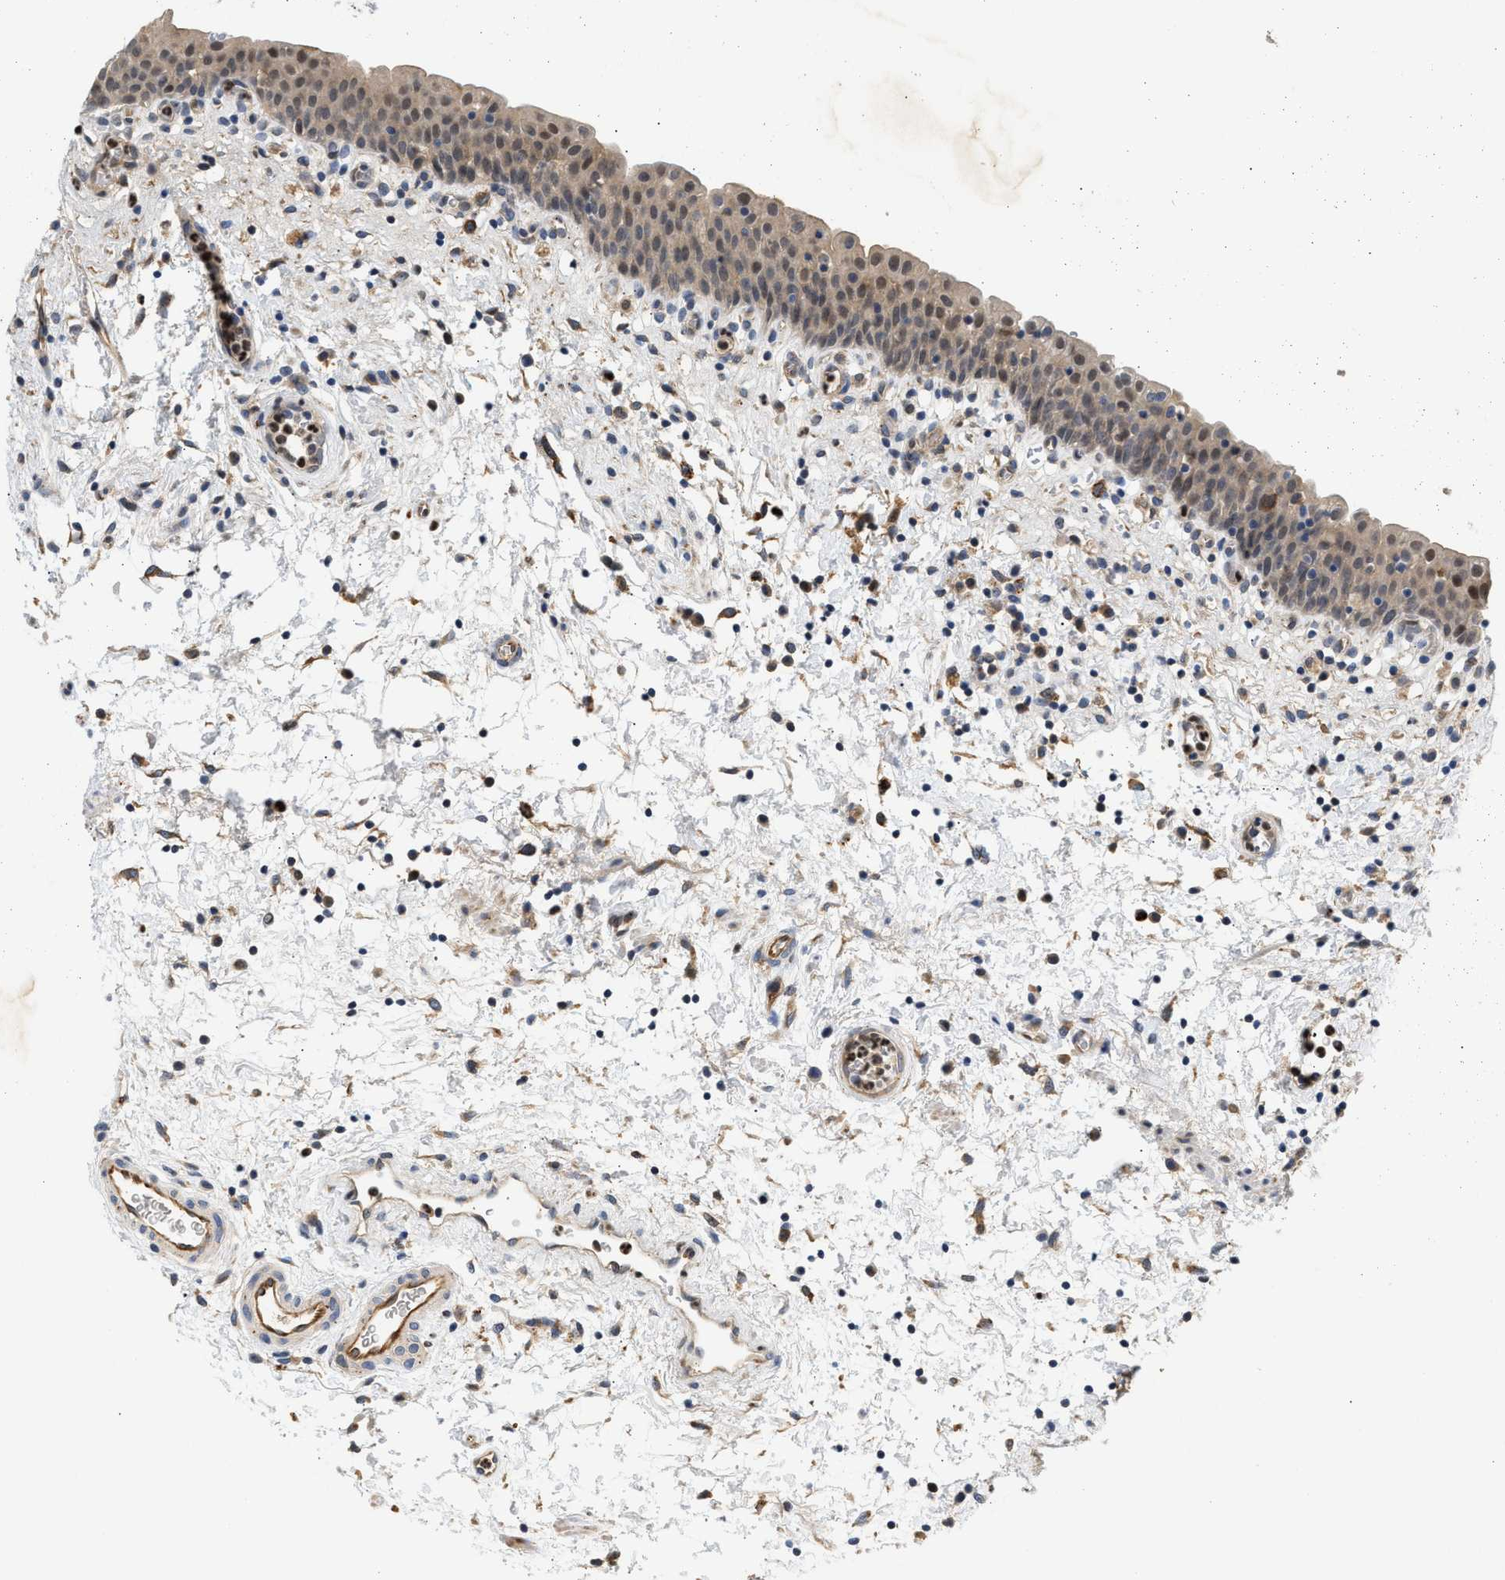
{"staining": {"intensity": "weak", "quantity": ">75%", "location": "cytoplasmic/membranous"}, "tissue": "urinary bladder", "cell_type": "Urothelial cells", "image_type": "normal", "snomed": [{"axis": "morphology", "description": "Normal tissue, NOS"}, {"axis": "topography", "description": "Urinary bladder"}], "caption": "Urinary bladder stained with a brown dye reveals weak cytoplasmic/membranous positive positivity in about >75% of urothelial cells.", "gene": "PPM1L", "patient": {"sex": "male", "age": 37}}